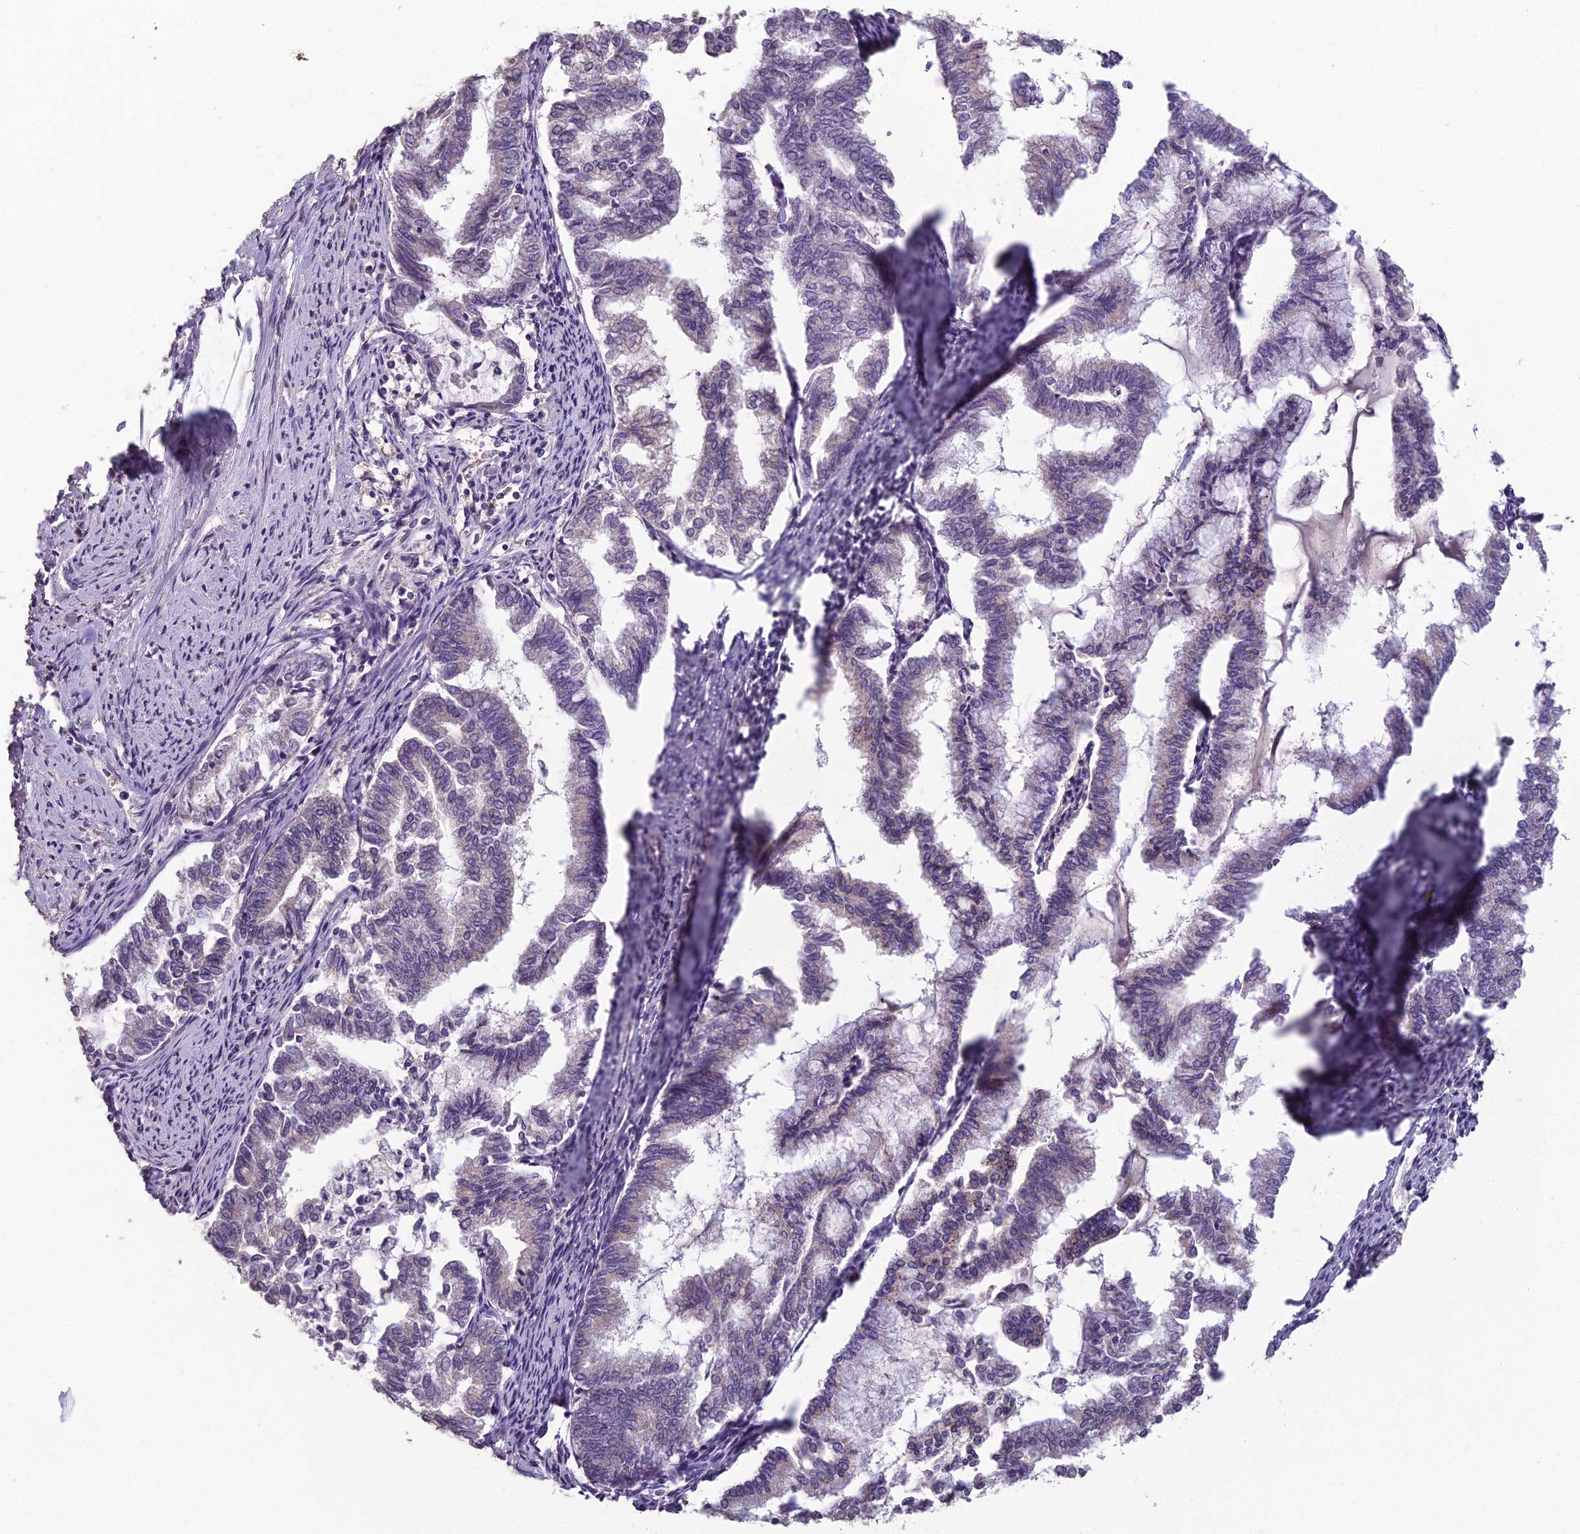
{"staining": {"intensity": "negative", "quantity": "none", "location": "none"}, "tissue": "endometrial cancer", "cell_type": "Tumor cells", "image_type": "cancer", "snomed": [{"axis": "morphology", "description": "Adenocarcinoma, NOS"}, {"axis": "topography", "description": "Endometrium"}], "caption": "An IHC micrograph of adenocarcinoma (endometrial) is shown. There is no staining in tumor cells of adenocarcinoma (endometrial). Nuclei are stained in blue.", "gene": "CEACAM16", "patient": {"sex": "female", "age": 79}}